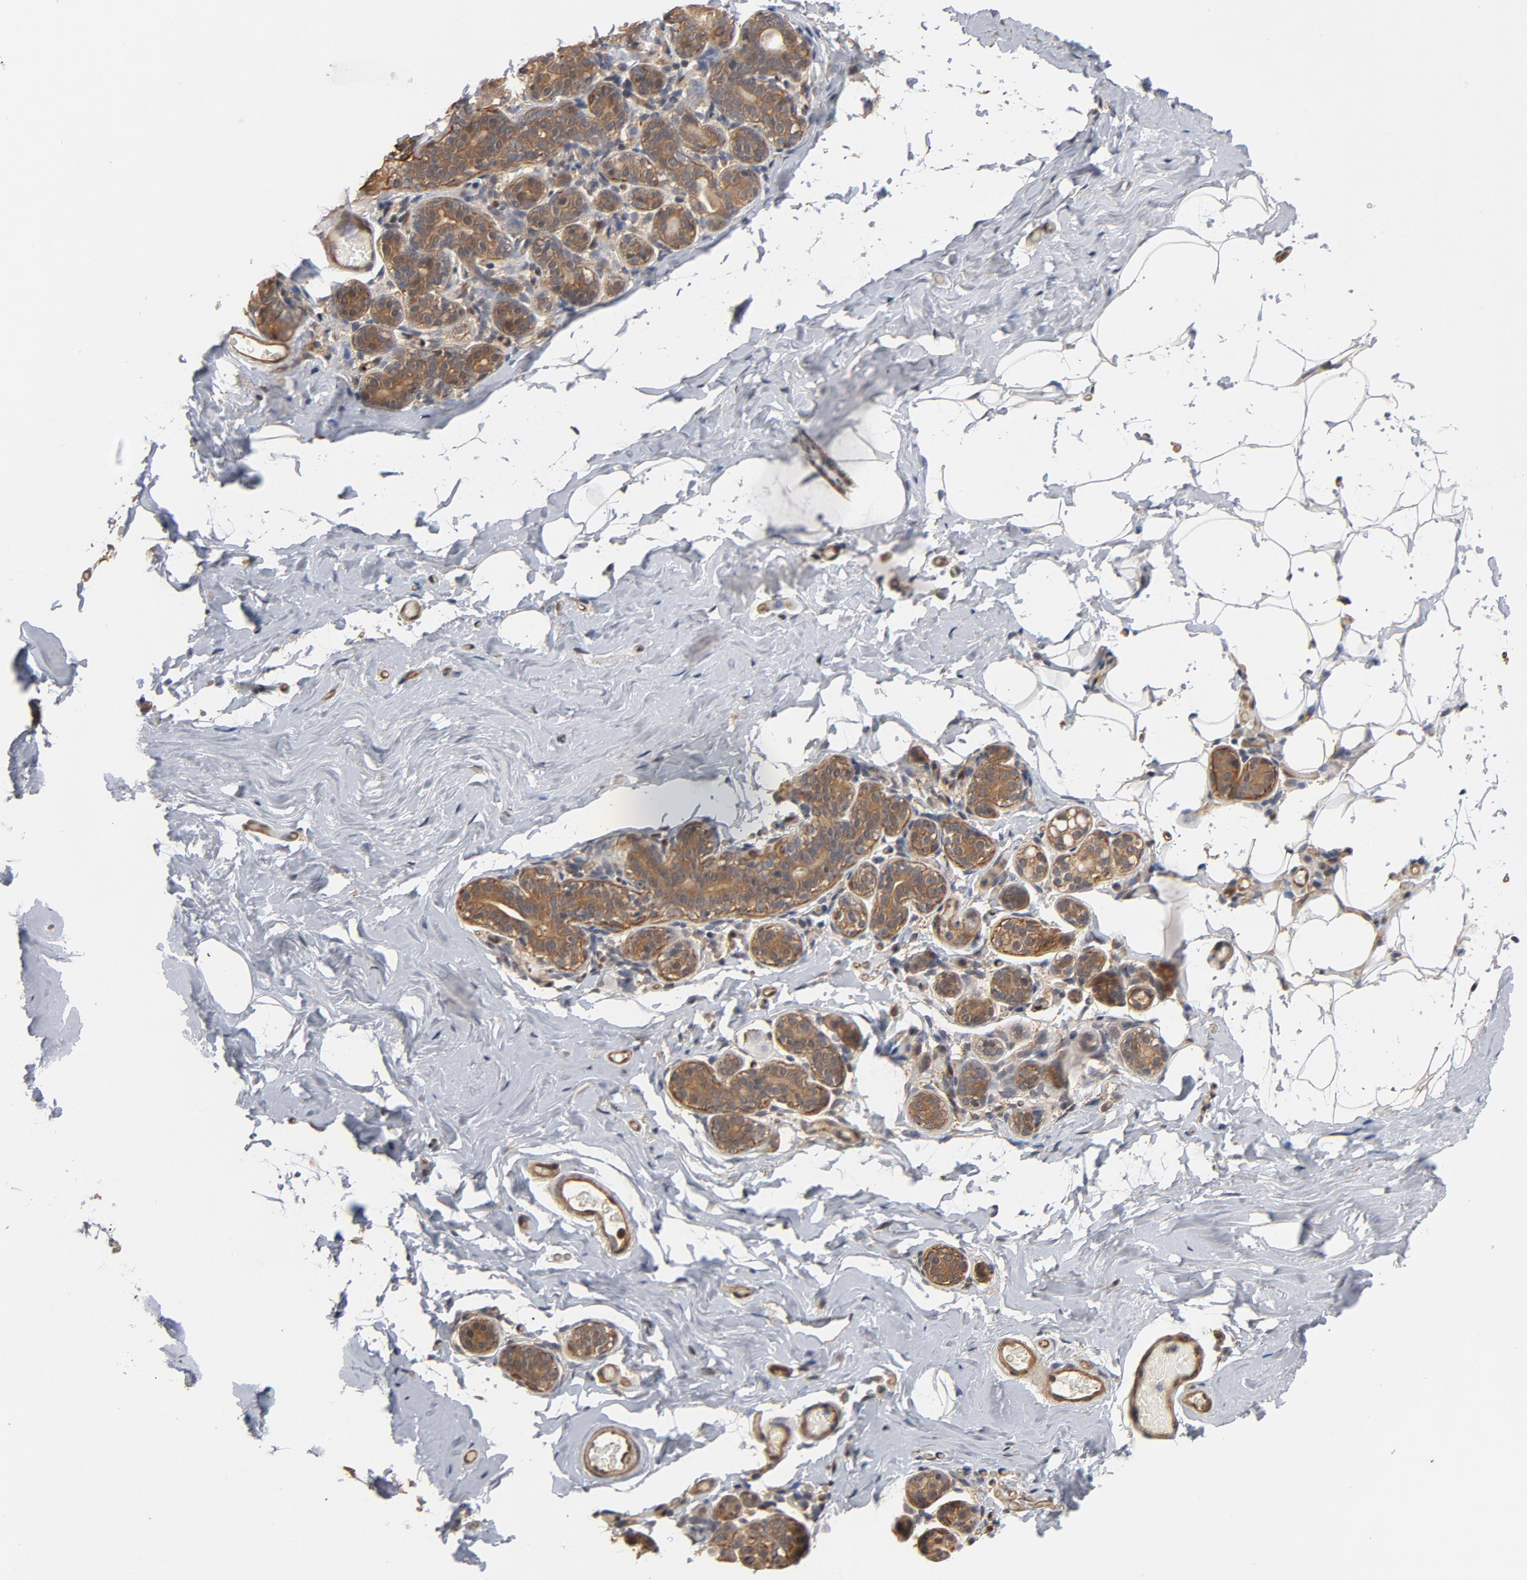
{"staining": {"intensity": "negative", "quantity": "none", "location": "none"}, "tissue": "breast", "cell_type": "Adipocytes", "image_type": "normal", "snomed": [{"axis": "morphology", "description": "Normal tissue, NOS"}, {"axis": "topography", "description": "Breast"}, {"axis": "topography", "description": "Soft tissue"}], "caption": "Immunohistochemical staining of benign breast reveals no significant staining in adipocytes. (DAB immunohistochemistry (IHC) with hematoxylin counter stain).", "gene": "CDC37", "patient": {"sex": "female", "age": 75}}